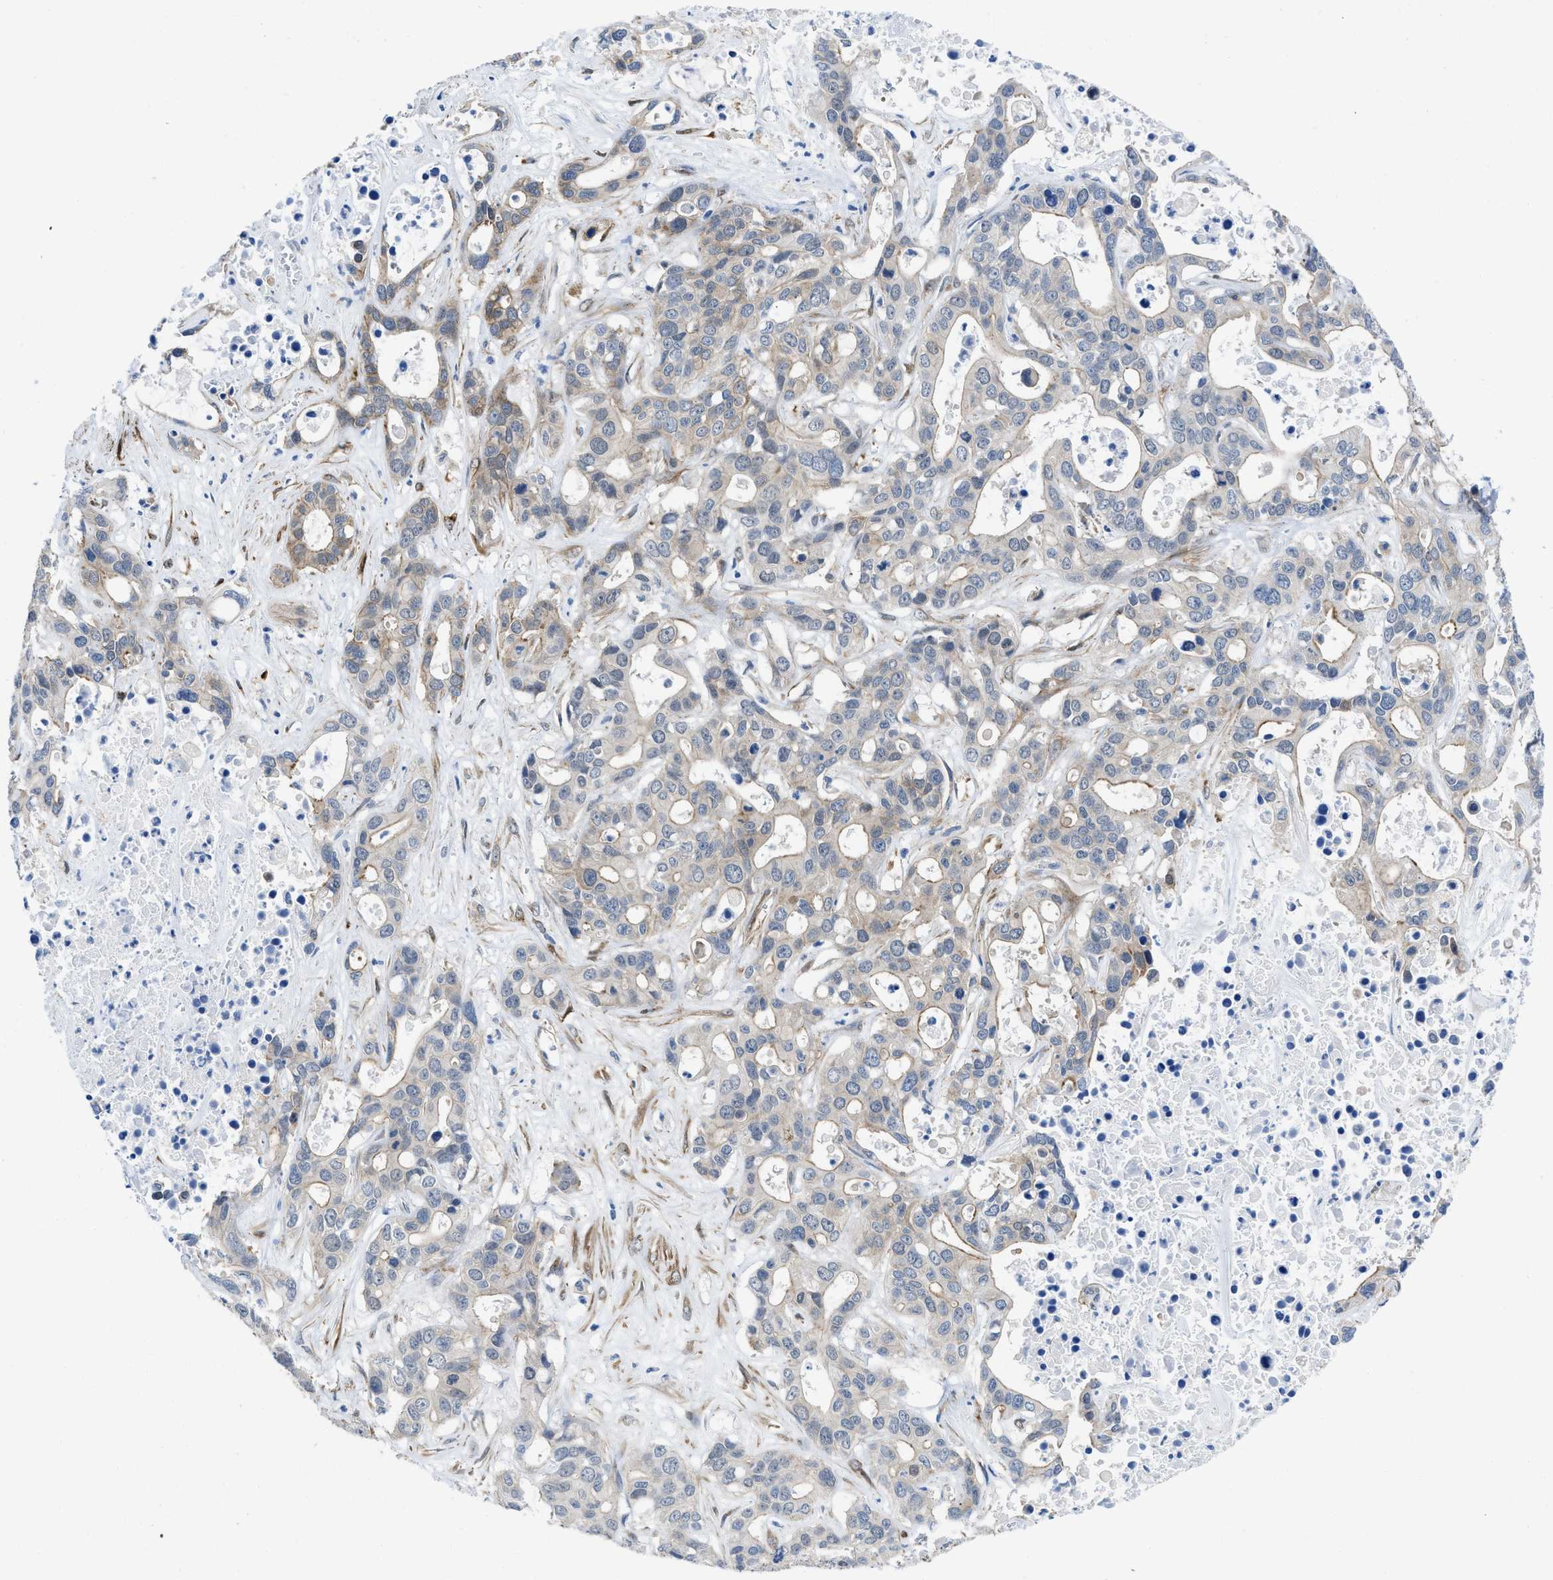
{"staining": {"intensity": "moderate", "quantity": "25%-75%", "location": "cytoplasmic/membranous"}, "tissue": "liver cancer", "cell_type": "Tumor cells", "image_type": "cancer", "snomed": [{"axis": "morphology", "description": "Cholangiocarcinoma"}, {"axis": "topography", "description": "Liver"}], "caption": "Protein expression analysis of human liver cholangiocarcinoma reveals moderate cytoplasmic/membranous staining in about 25%-75% of tumor cells.", "gene": "PDLIM5", "patient": {"sex": "female", "age": 65}}